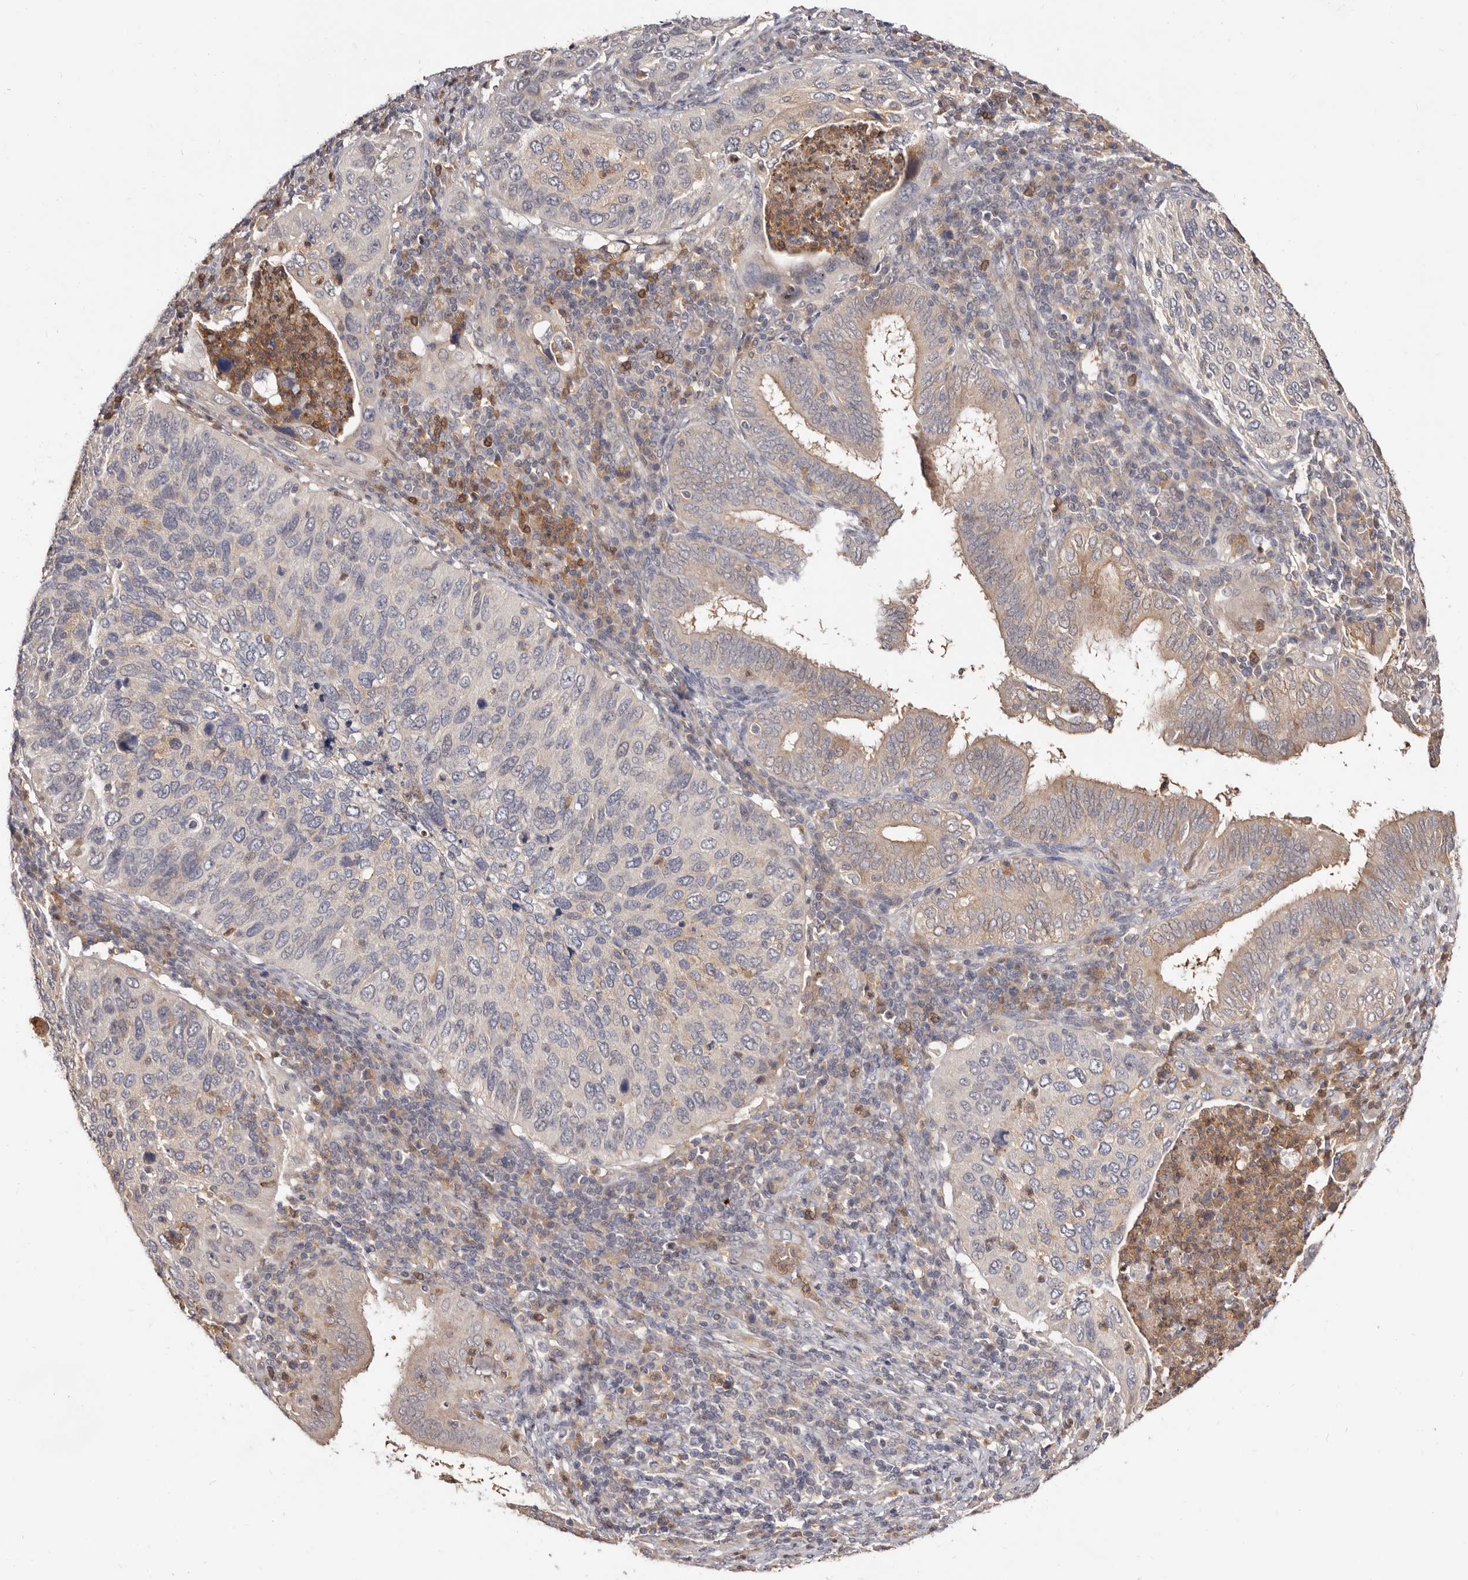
{"staining": {"intensity": "negative", "quantity": "none", "location": "none"}, "tissue": "cervical cancer", "cell_type": "Tumor cells", "image_type": "cancer", "snomed": [{"axis": "morphology", "description": "Squamous cell carcinoma, NOS"}, {"axis": "topography", "description": "Cervix"}], "caption": "Tumor cells are negative for protein expression in human cervical cancer (squamous cell carcinoma).", "gene": "TC2N", "patient": {"sex": "female", "age": 38}}